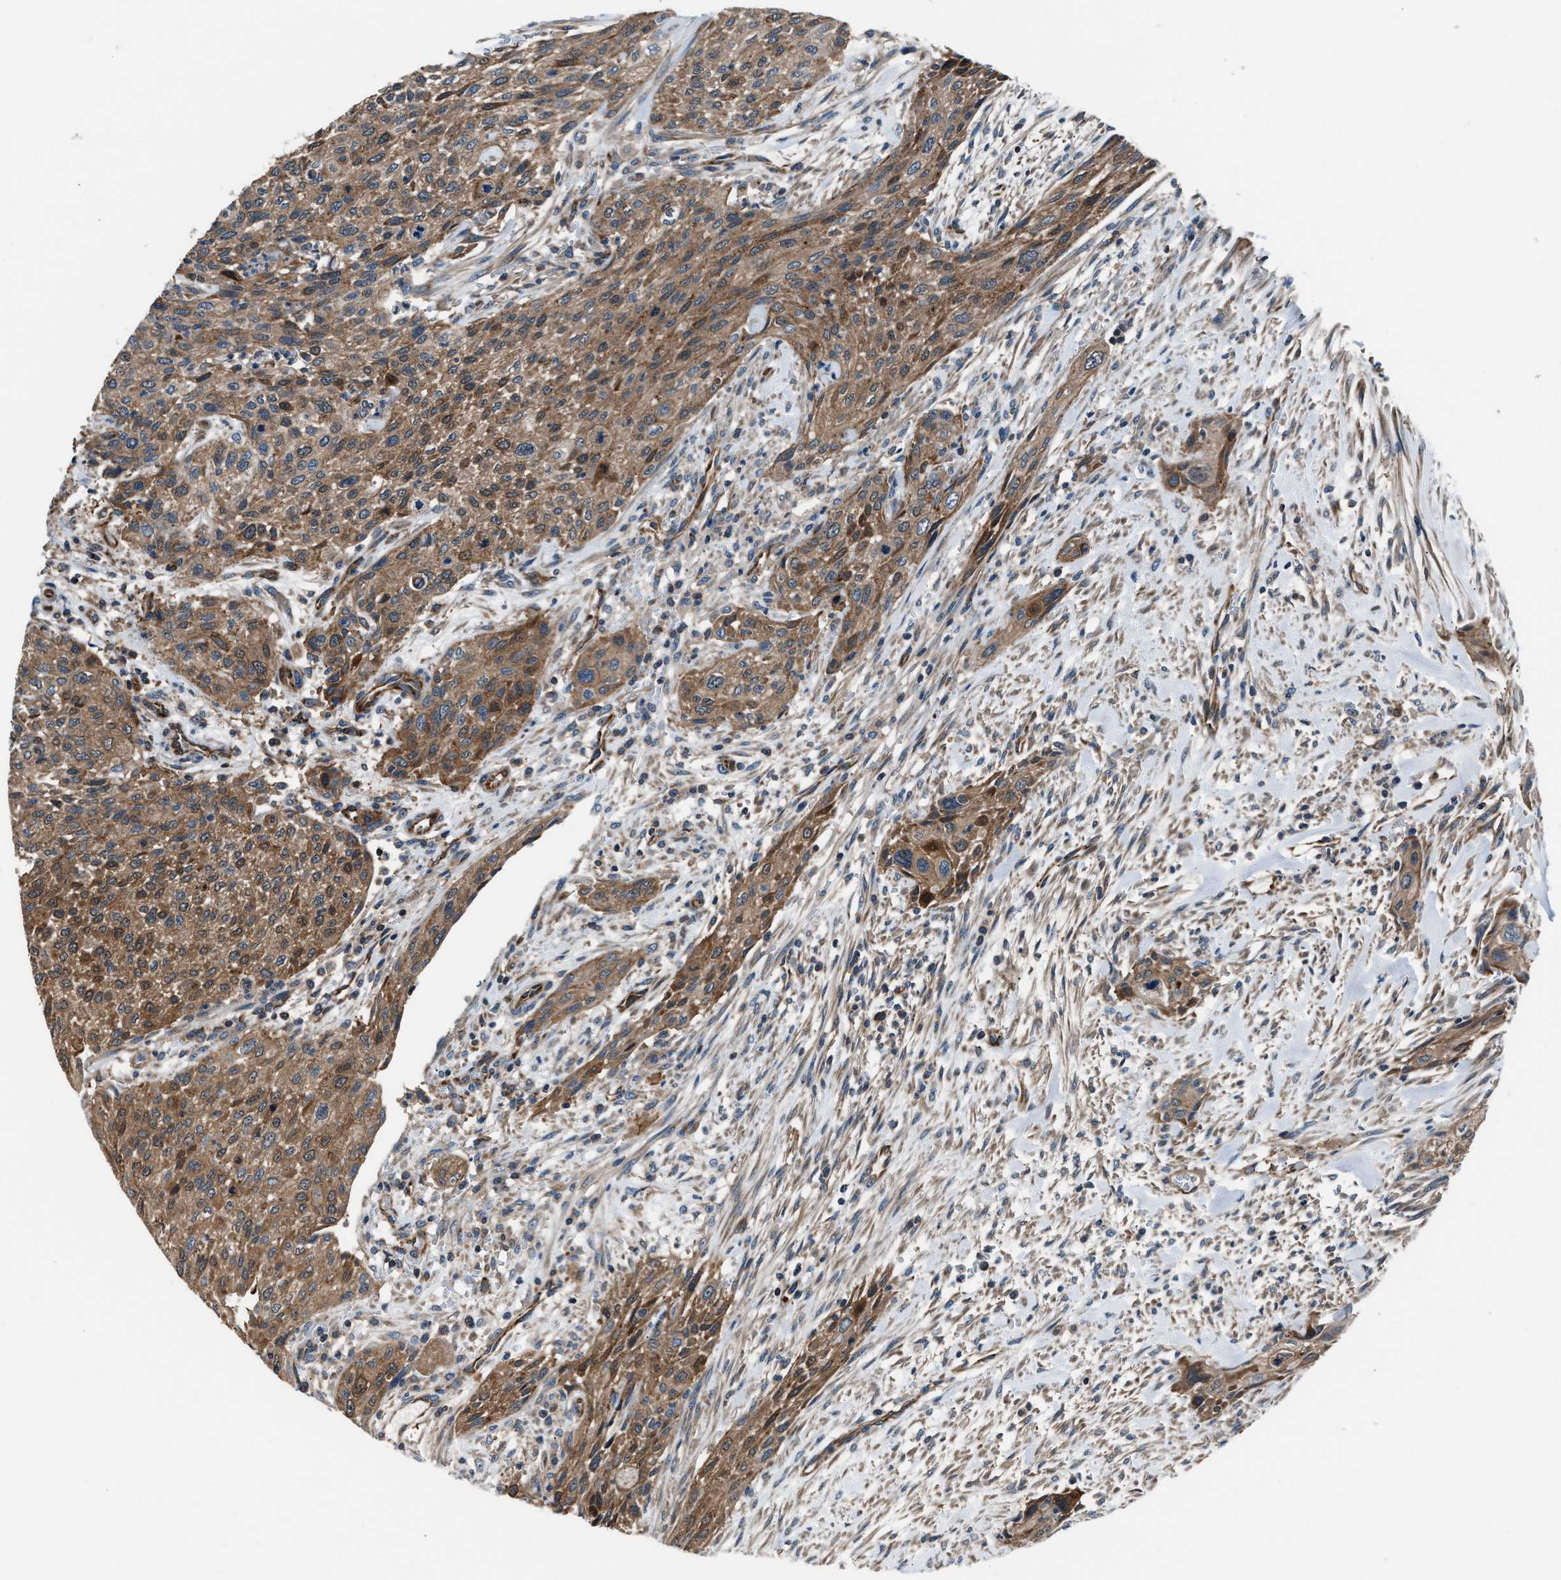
{"staining": {"intensity": "moderate", "quantity": ">75%", "location": "cytoplasmic/membranous"}, "tissue": "urothelial cancer", "cell_type": "Tumor cells", "image_type": "cancer", "snomed": [{"axis": "morphology", "description": "Urothelial carcinoma, Low grade"}, {"axis": "morphology", "description": "Urothelial carcinoma, High grade"}, {"axis": "topography", "description": "Urinary bladder"}], "caption": "Immunohistochemistry (IHC) photomicrograph of human urothelial cancer stained for a protein (brown), which reveals medium levels of moderate cytoplasmic/membranous staining in approximately >75% of tumor cells.", "gene": "GGCT", "patient": {"sex": "male", "age": 35}}